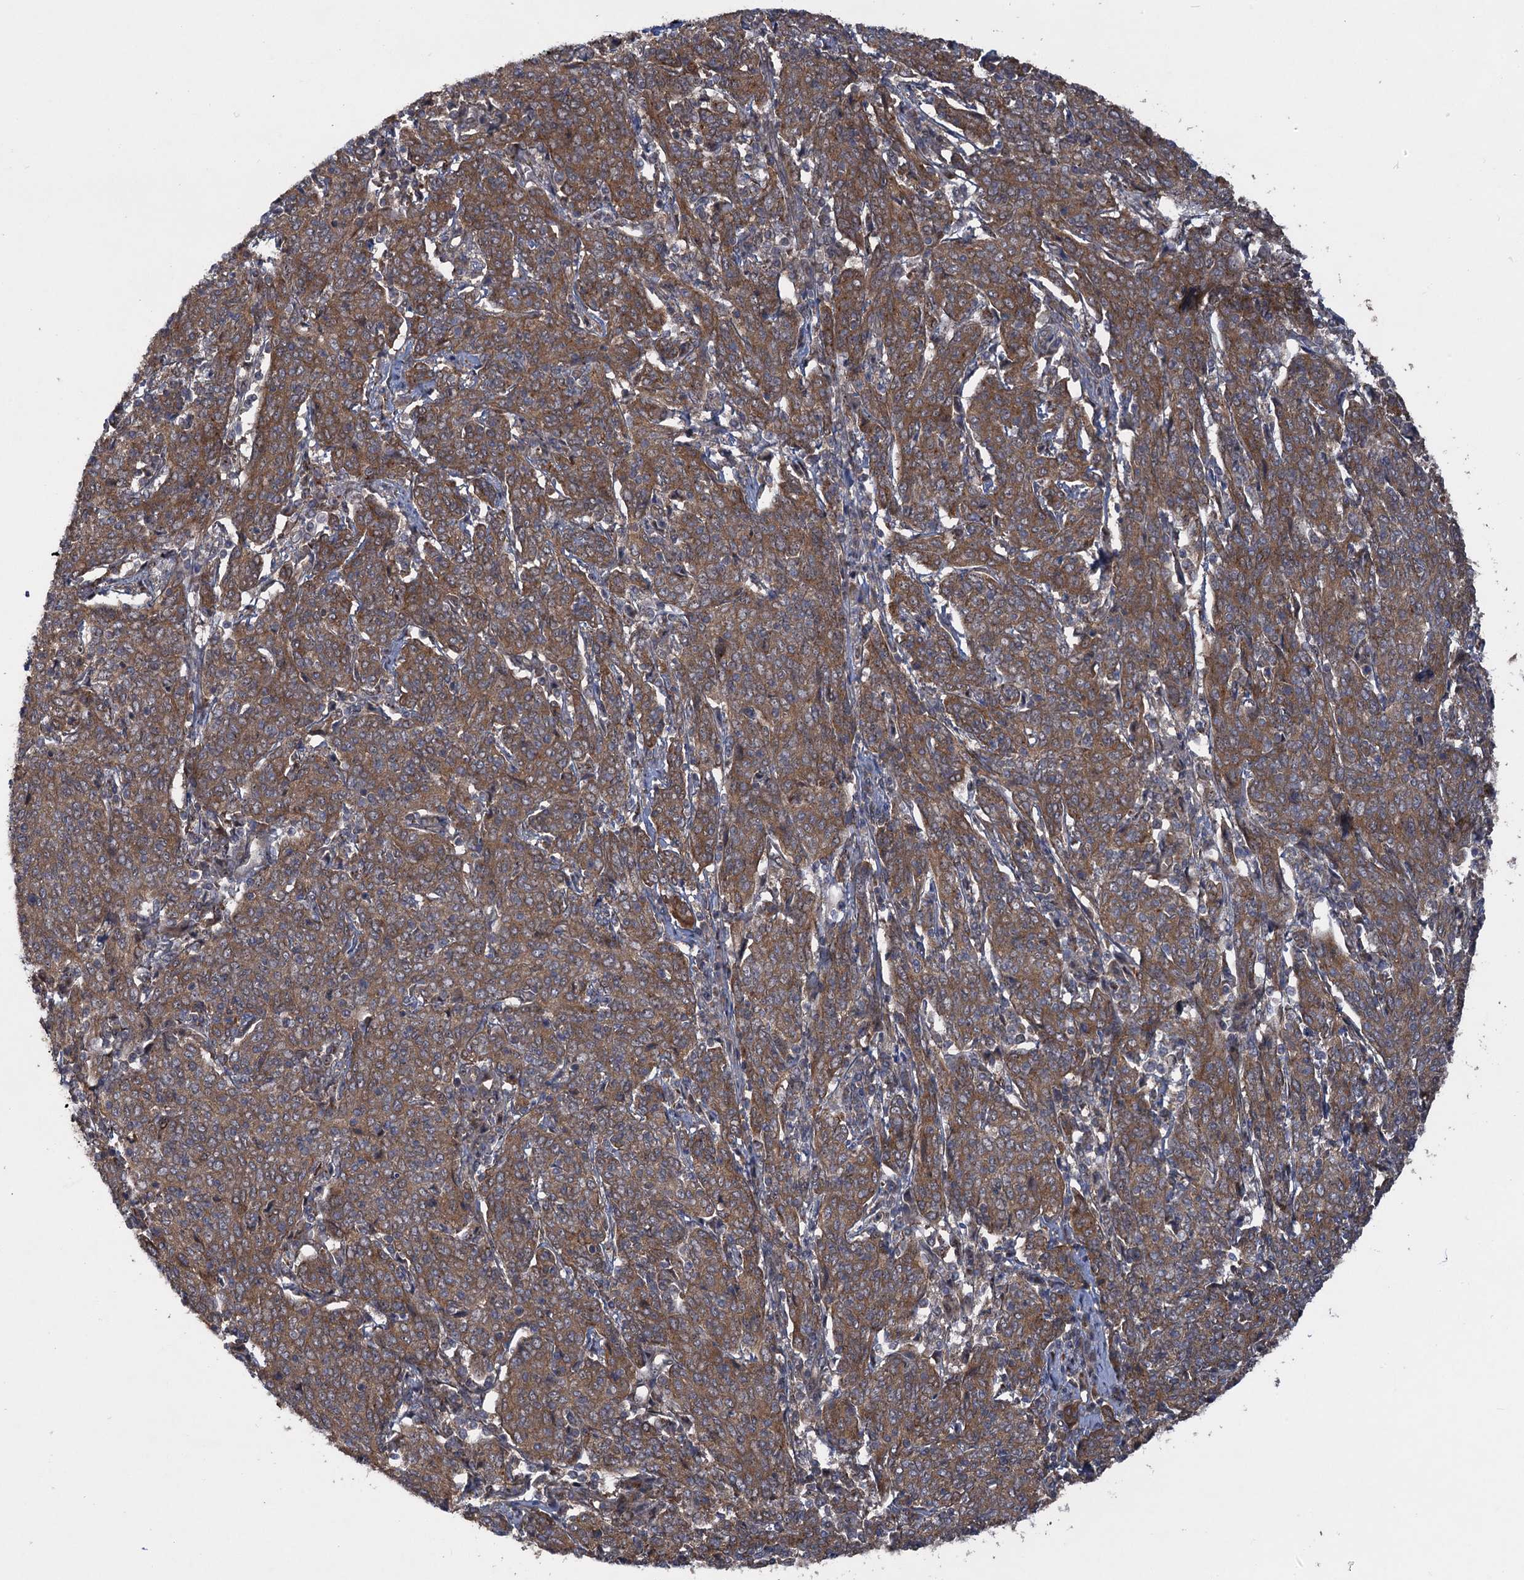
{"staining": {"intensity": "moderate", "quantity": ">75%", "location": "cytoplasmic/membranous"}, "tissue": "cervical cancer", "cell_type": "Tumor cells", "image_type": "cancer", "snomed": [{"axis": "morphology", "description": "Squamous cell carcinoma, NOS"}, {"axis": "topography", "description": "Cervix"}], "caption": "The image displays staining of cervical squamous cell carcinoma, revealing moderate cytoplasmic/membranous protein staining (brown color) within tumor cells.", "gene": "HAUS1", "patient": {"sex": "female", "age": 67}}